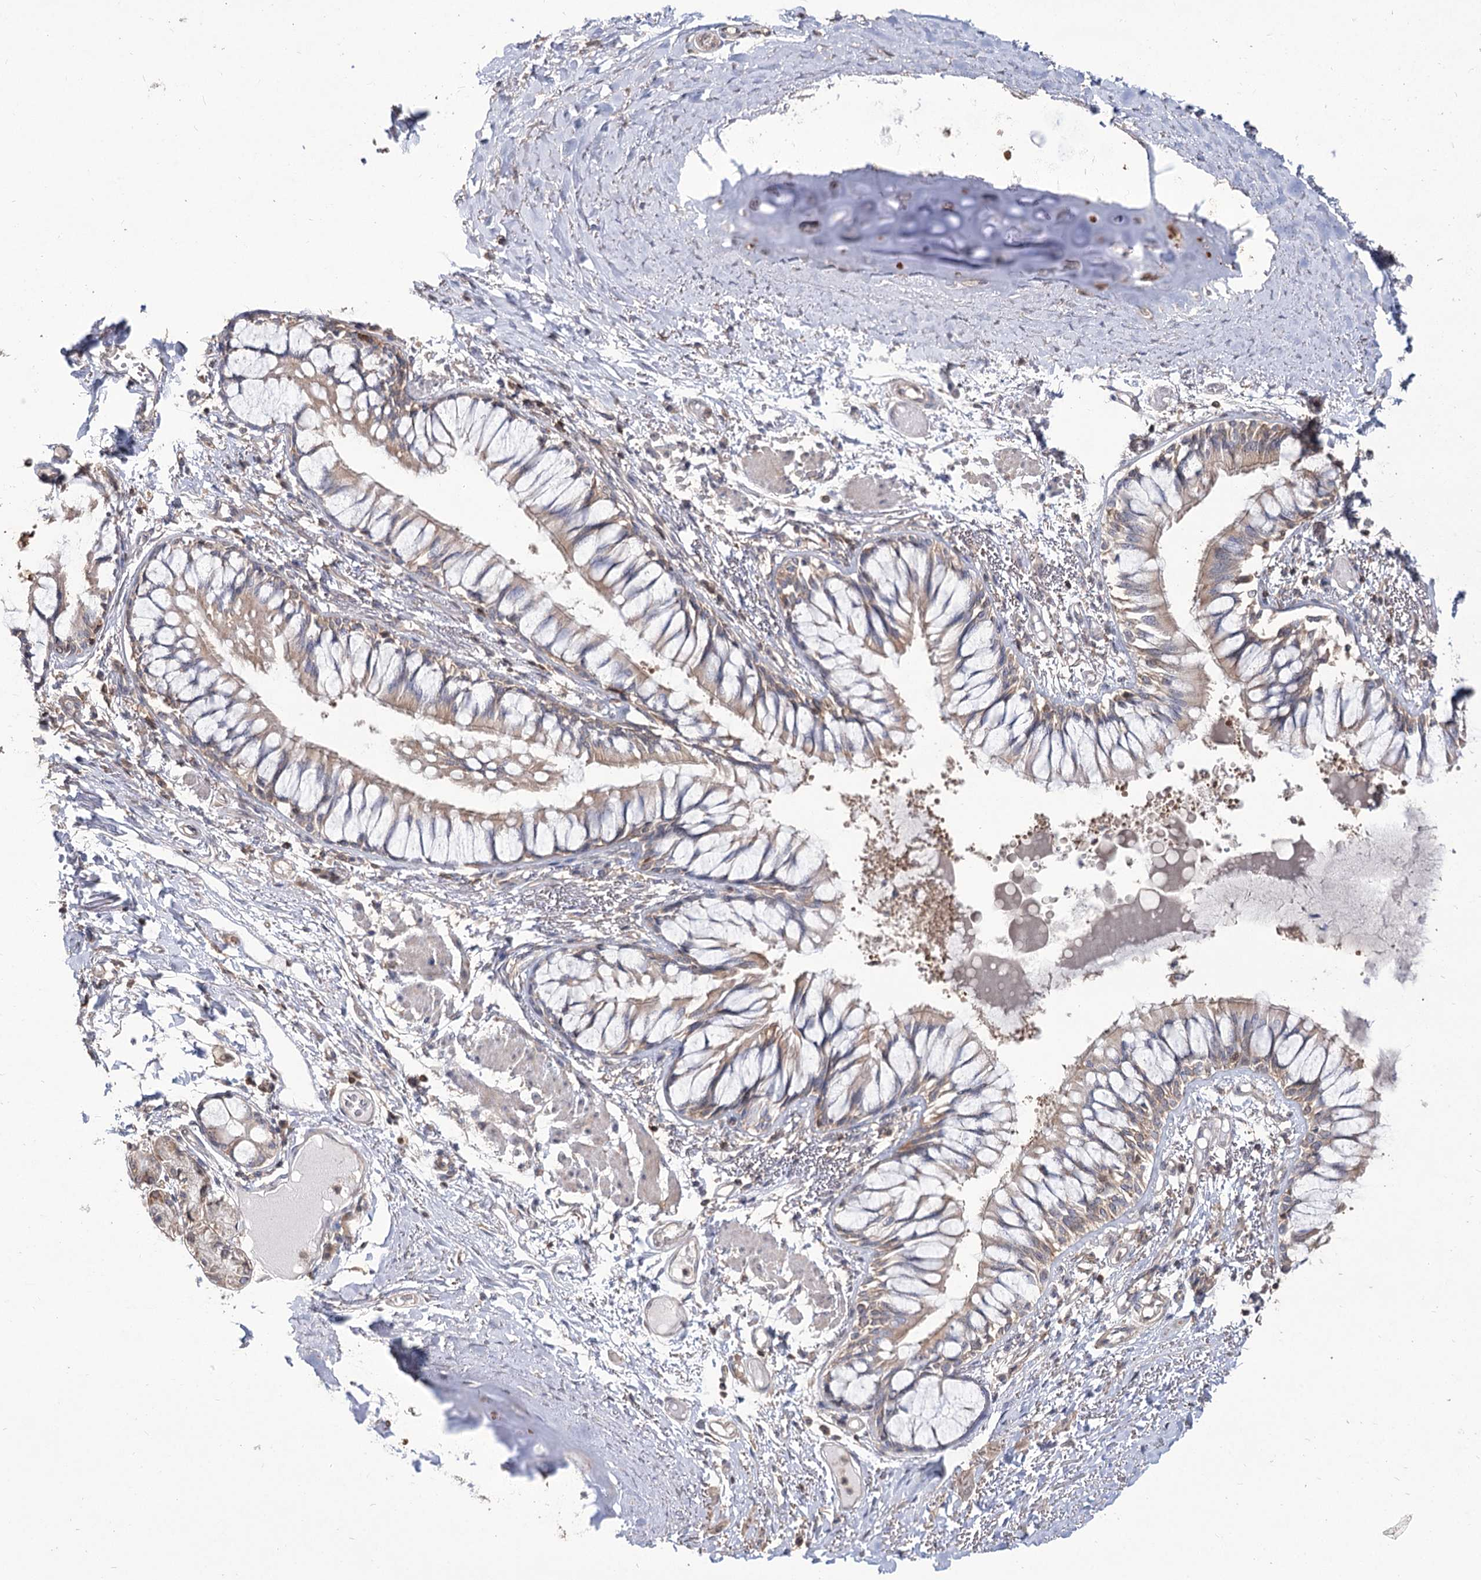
{"staining": {"intensity": "weak", "quantity": "25%-75%", "location": "cytoplasmic/membranous"}, "tissue": "bronchus", "cell_type": "Respiratory epithelial cells", "image_type": "normal", "snomed": [{"axis": "morphology", "description": "Normal tissue, NOS"}, {"axis": "topography", "description": "Cartilage tissue"}, {"axis": "topography", "description": "Bronchus"}, {"axis": "topography", "description": "Lung"}], "caption": "High-magnification brightfield microscopy of normal bronchus stained with DAB (3,3'-diaminobenzidine) (brown) and counterstained with hematoxylin (blue). respiratory epithelial cells exhibit weak cytoplasmic/membranous positivity is seen in about25%-75% of cells.", "gene": "STK17B", "patient": {"sex": "male", "age": 64}}